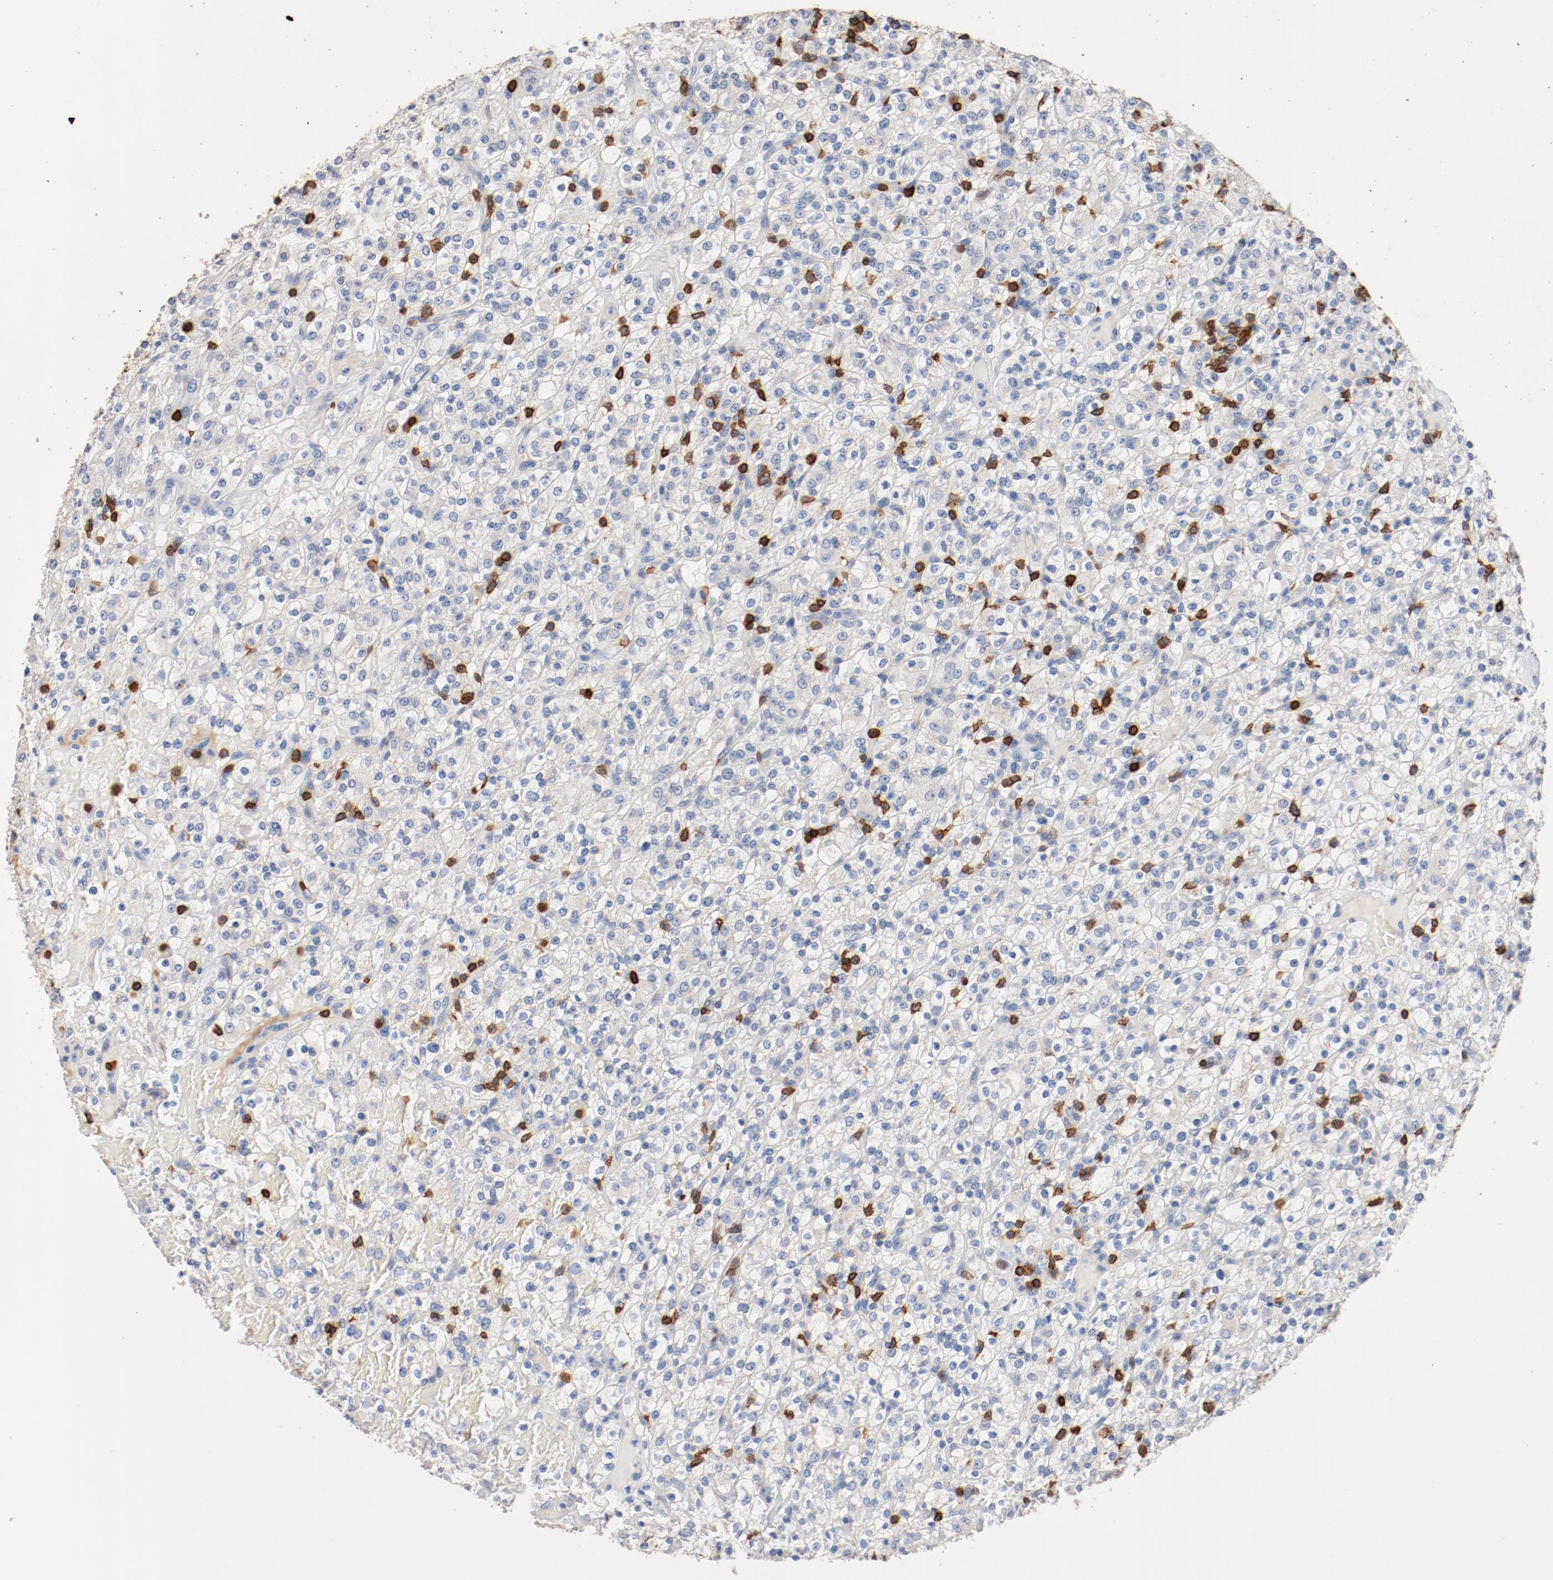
{"staining": {"intensity": "negative", "quantity": "none", "location": "none"}, "tissue": "renal cancer", "cell_type": "Tumor cells", "image_type": "cancer", "snomed": [{"axis": "morphology", "description": "Normal tissue, NOS"}, {"axis": "morphology", "description": "Adenocarcinoma, NOS"}, {"axis": "topography", "description": "Kidney"}], "caption": "Micrograph shows no significant protein positivity in tumor cells of renal cancer. (Immunohistochemistry, brightfield microscopy, high magnification).", "gene": "CD247", "patient": {"sex": "female", "age": 72}}